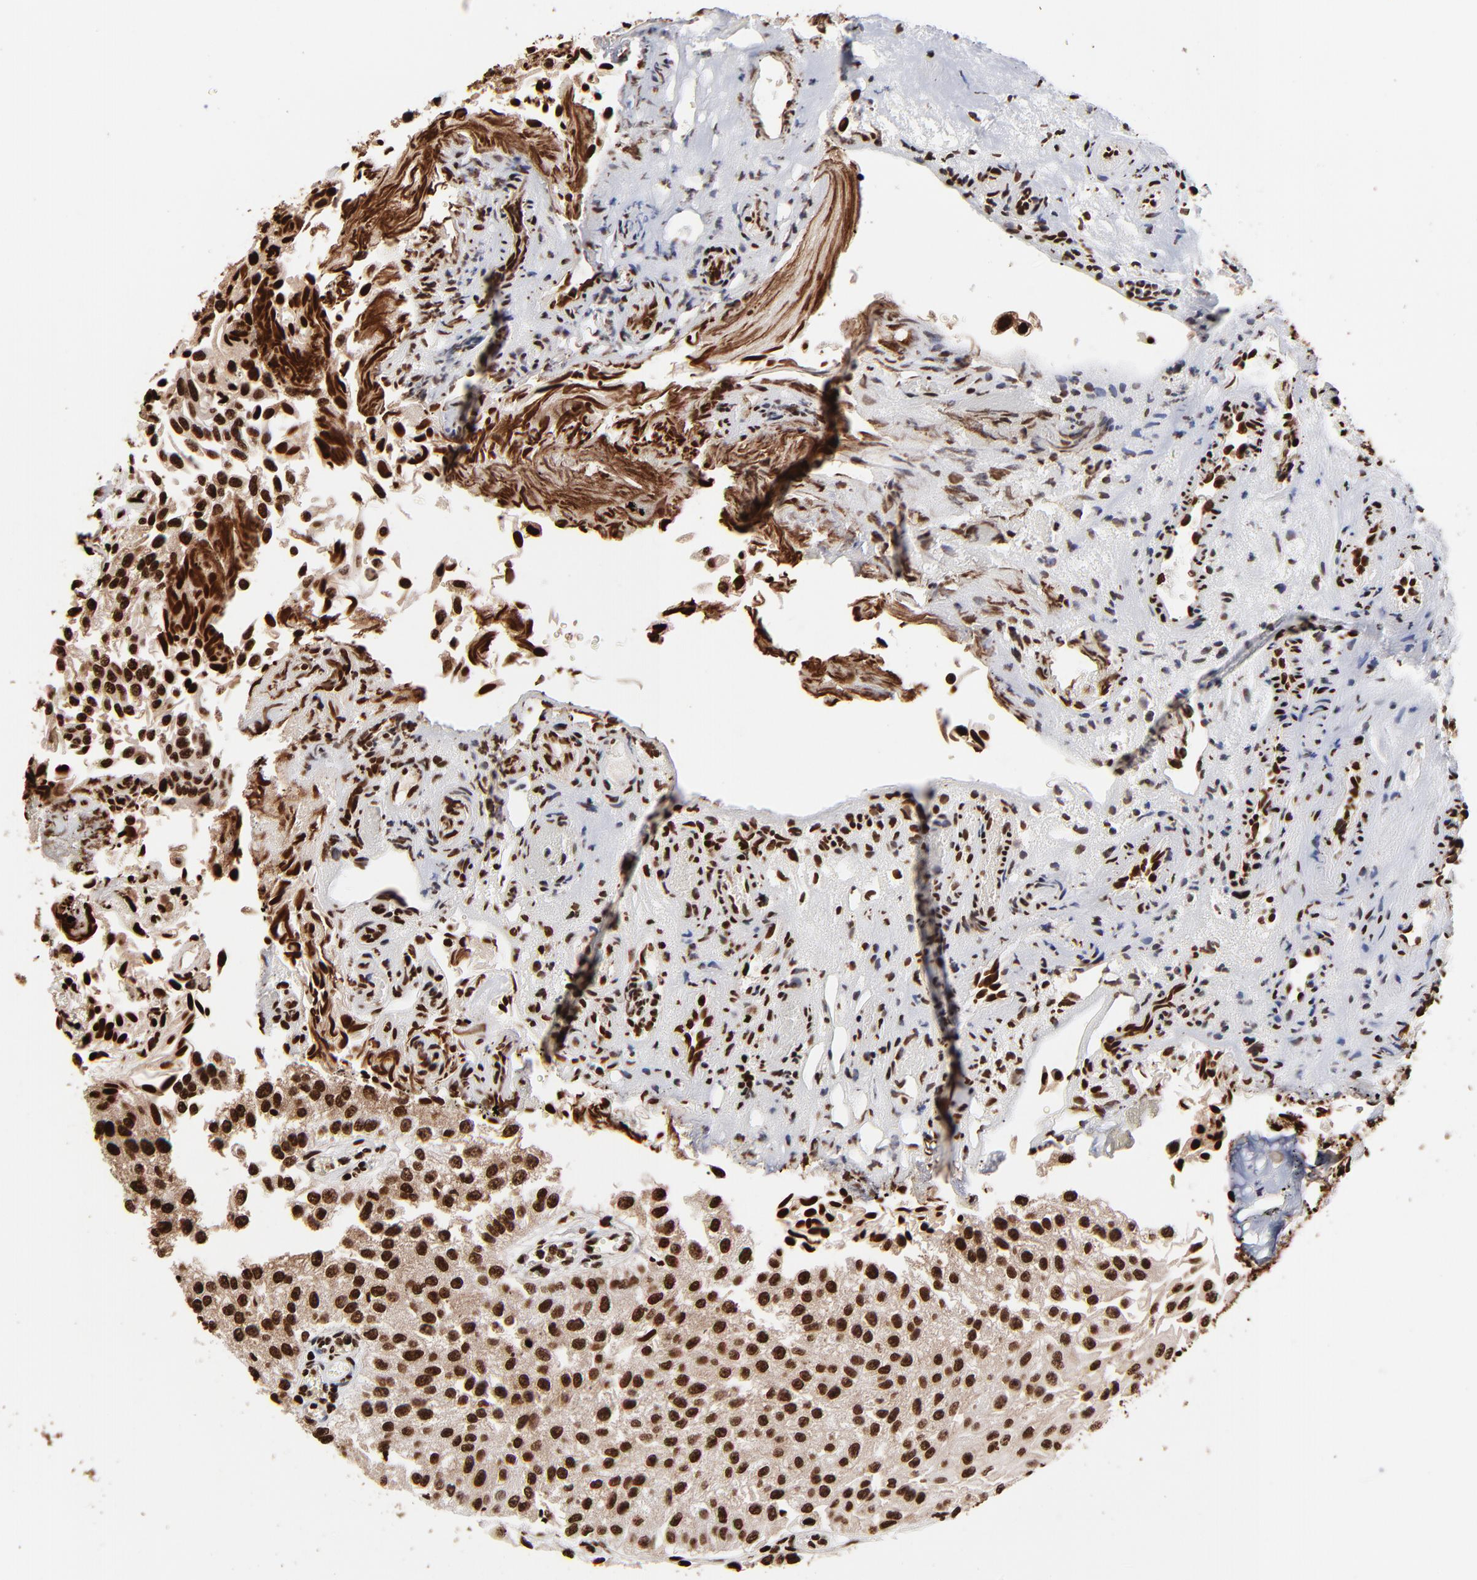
{"staining": {"intensity": "strong", "quantity": ">75%", "location": "cytoplasmic/membranous,nuclear"}, "tissue": "urothelial cancer", "cell_type": "Tumor cells", "image_type": "cancer", "snomed": [{"axis": "morphology", "description": "Urothelial carcinoma, Low grade"}, {"axis": "topography", "description": "Urinary bladder"}], "caption": "Protein analysis of urothelial cancer tissue displays strong cytoplasmic/membranous and nuclear staining in about >75% of tumor cells. Using DAB (3,3'-diaminobenzidine) (brown) and hematoxylin (blue) stains, captured at high magnification using brightfield microscopy.", "gene": "ZNF544", "patient": {"sex": "male", "age": 86}}